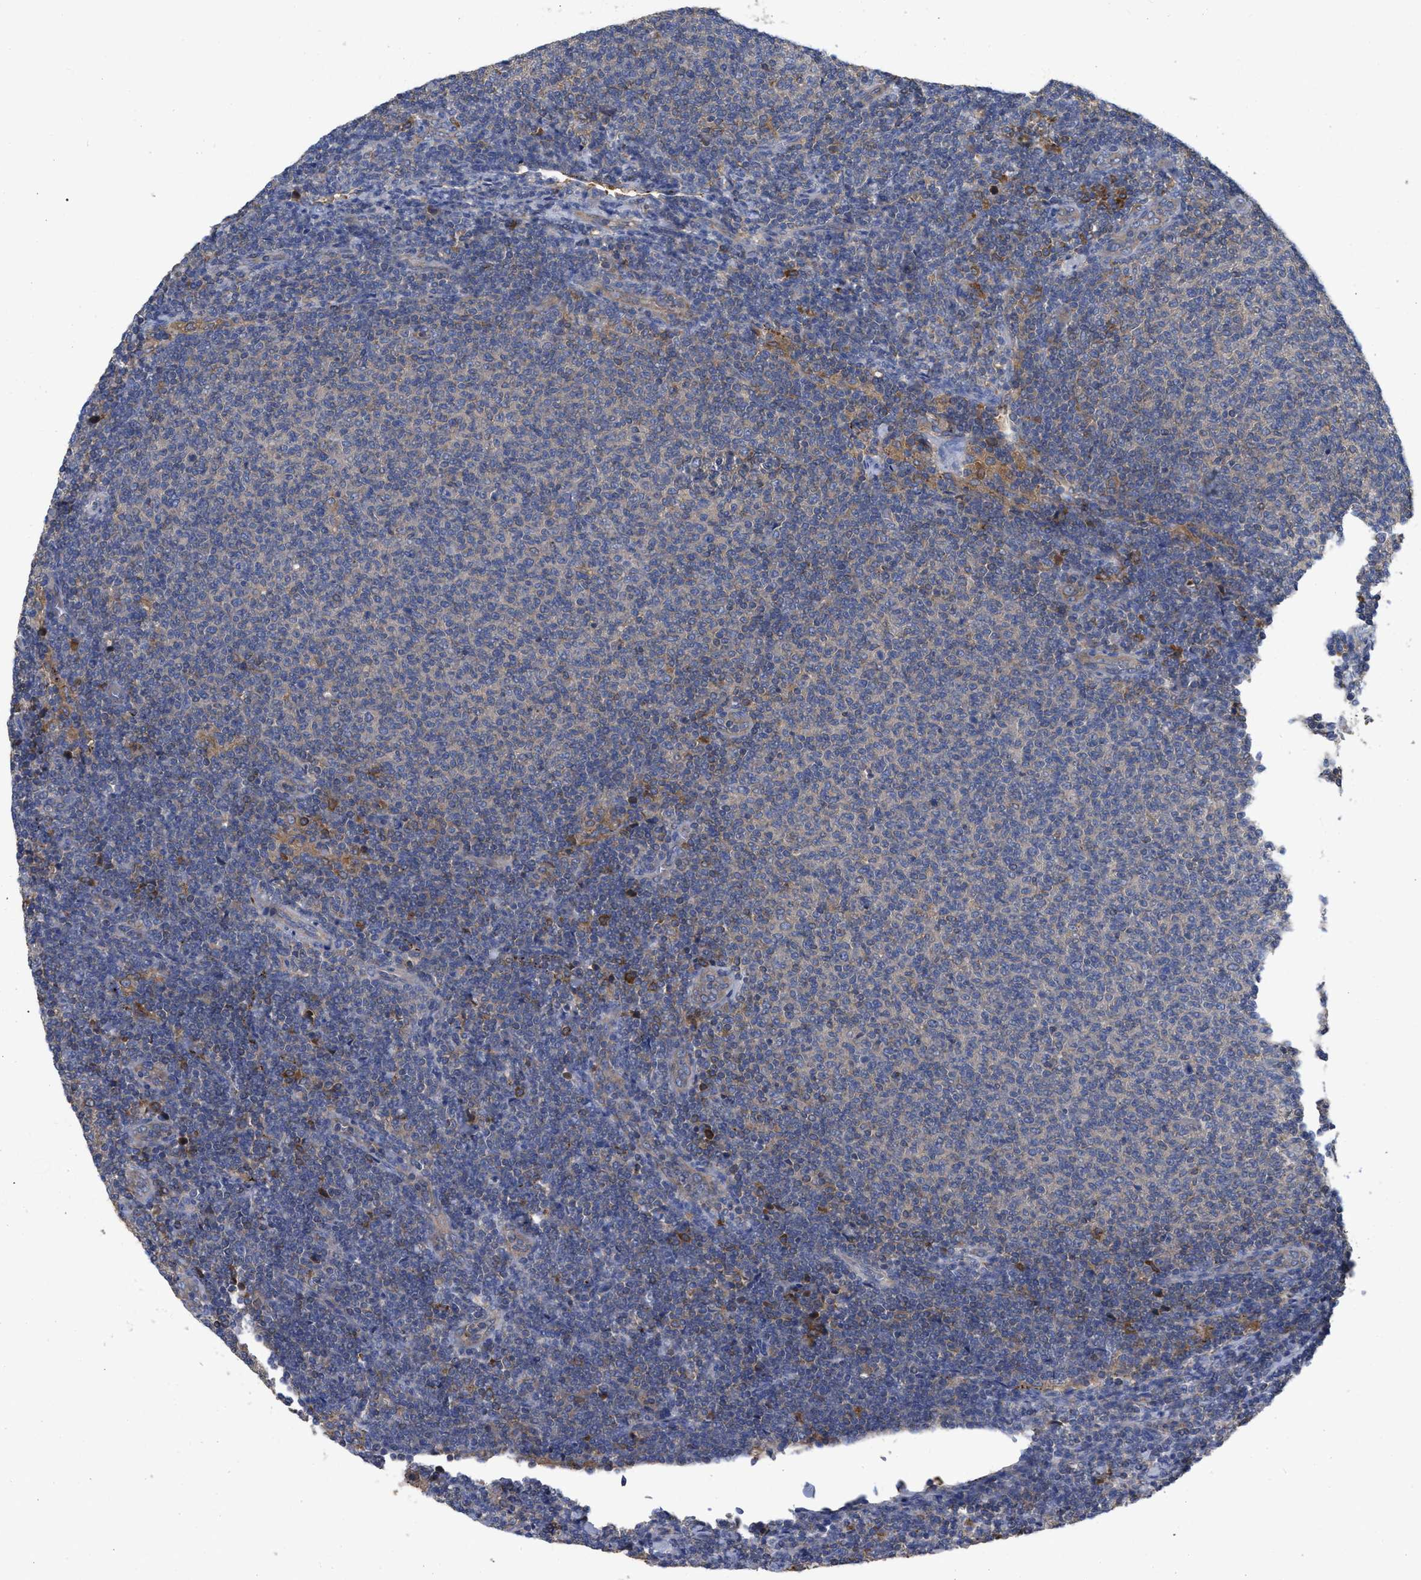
{"staining": {"intensity": "weak", "quantity": "<25%", "location": "cytoplasmic/membranous"}, "tissue": "lymphoma", "cell_type": "Tumor cells", "image_type": "cancer", "snomed": [{"axis": "morphology", "description": "Malignant lymphoma, non-Hodgkin's type, Low grade"}, {"axis": "topography", "description": "Lymph node"}], "caption": "Immunohistochemical staining of lymphoma demonstrates no significant positivity in tumor cells. (Stains: DAB (3,3'-diaminobenzidine) IHC with hematoxylin counter stain, Microscopy: brightfield microscopy at high magnification).", "gene": "RAP1GDS1", "patient": {"sex": "male", "age": 66}}